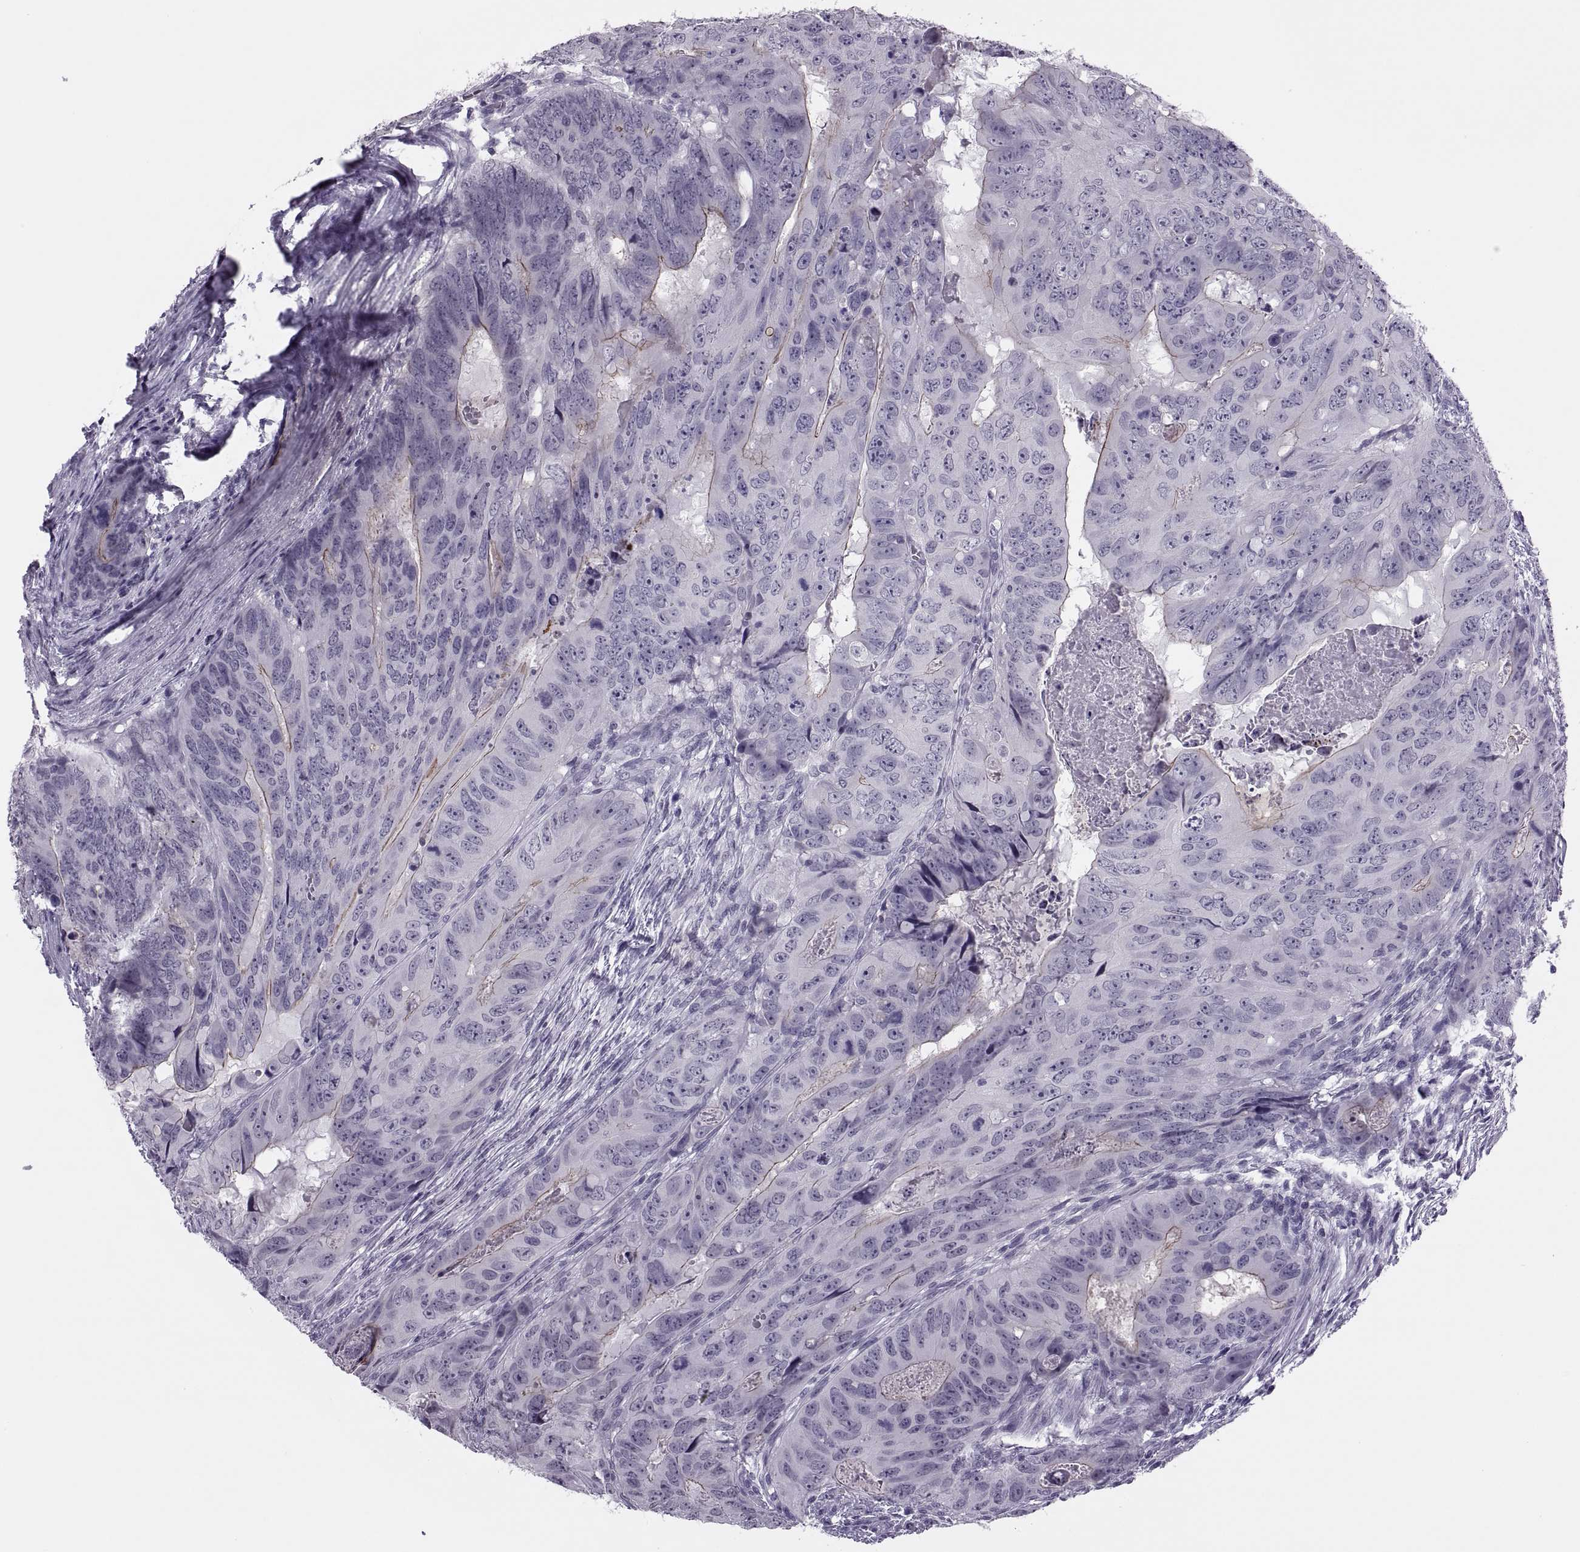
{"staining": {"intensity": "negative", "quantity": "none", "location": "none"}, "tissue": "colorectal cancer", "cell_type": "Tumor cells", "image_type": "cancer", "snomed": [{"axis": "morphology", "description": "Adenocarcinoma, NOS"}, {"axis": "topography", "description": "Colon"}], "caption": "A high-resolution image shows immunohistochemistry (IHC) staining of colorectal adenocarcinoma, which shows no significant expression in tumor cells.", "gene": "SYNGR4", "patient": {"sex": "male", "age": 79}}